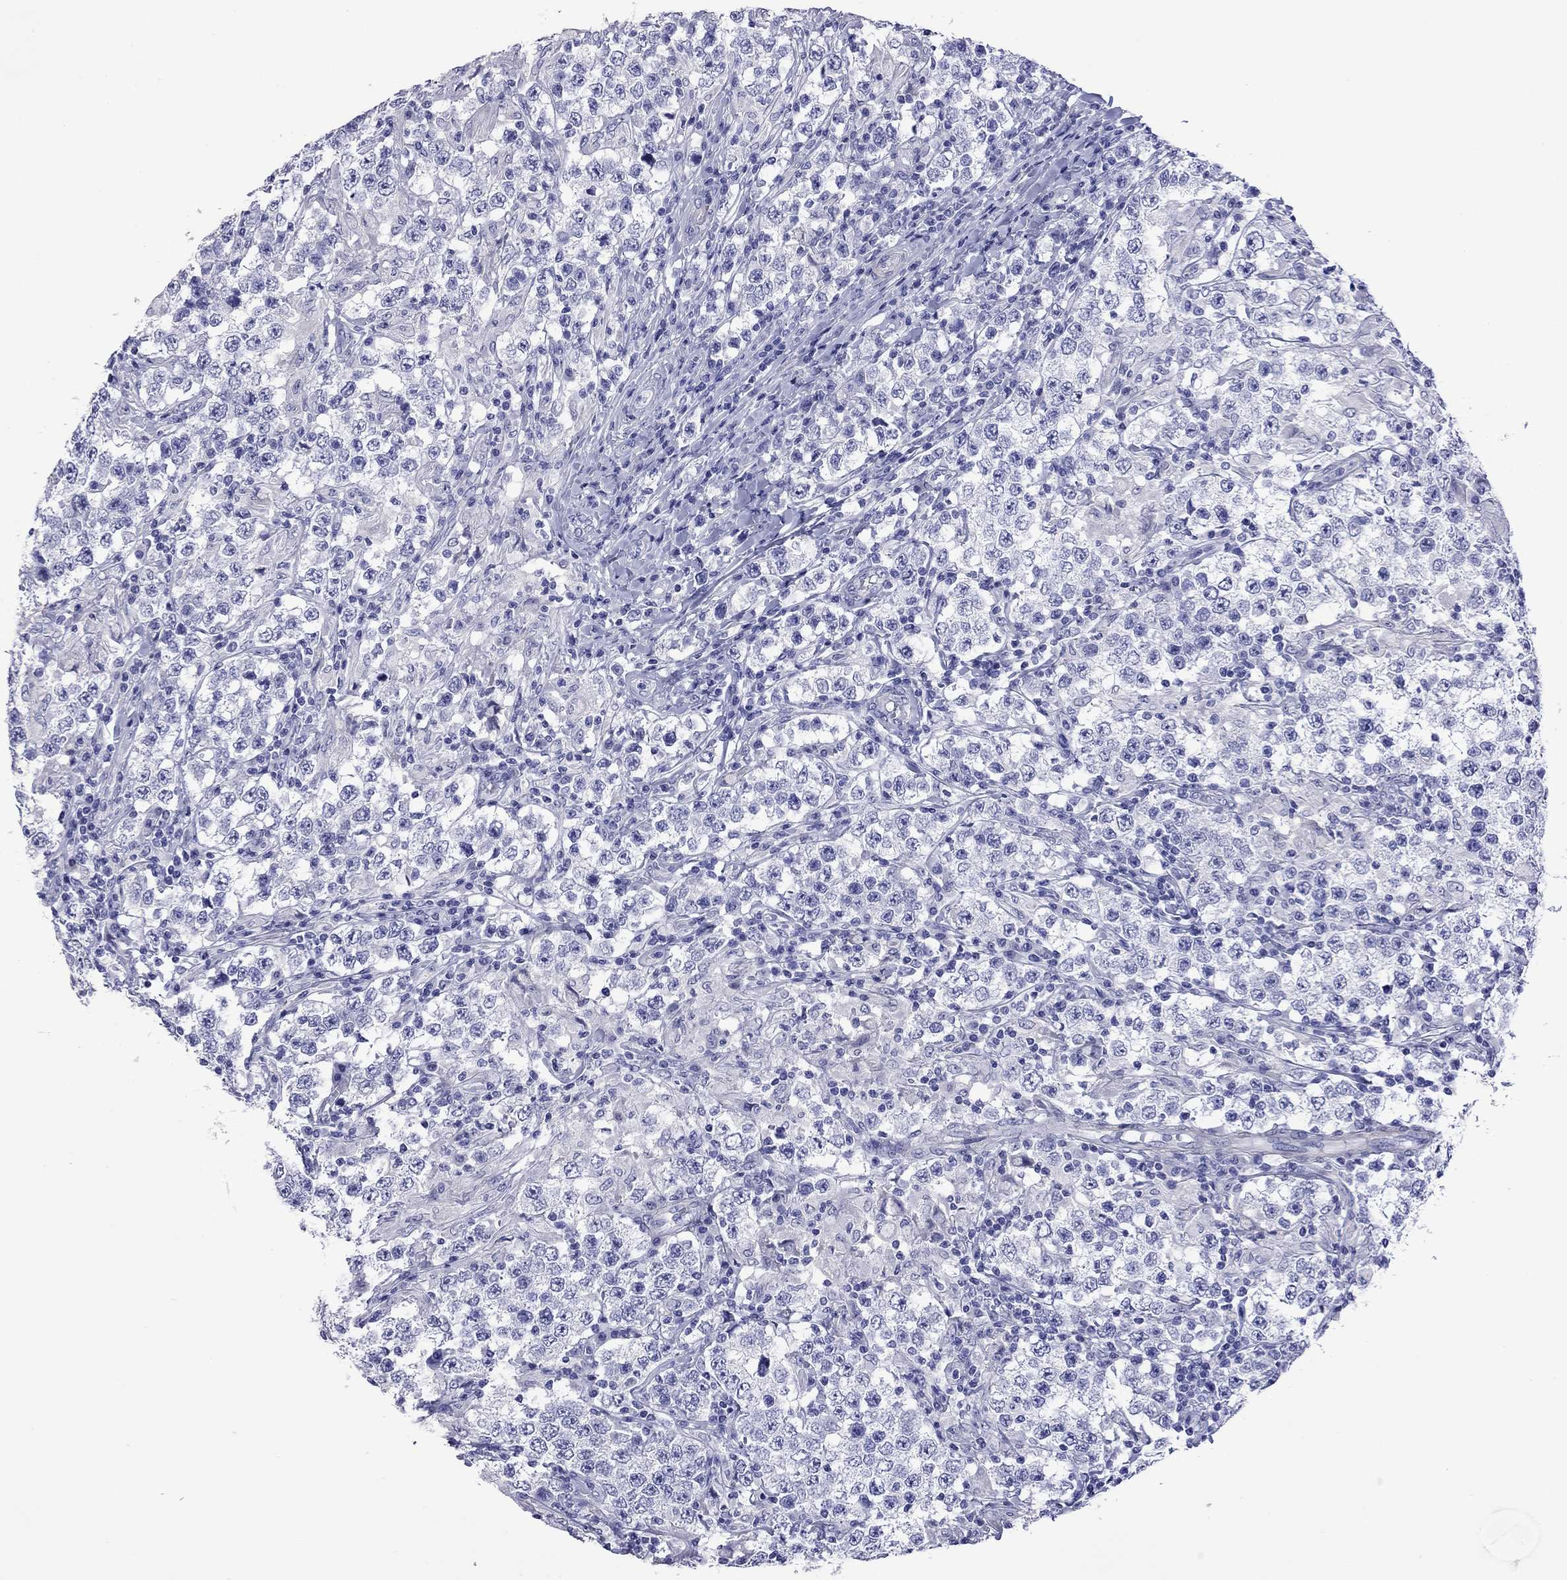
{"staining": {"intensity": "negative", "quantity": "none", "location": "none"}, "tissue": "testis cancer", "cell_type": "Tumor cells", "image_type": "cancer", "snomed": [{"axis": "morphology", "description": "Seminoma, NOS"}, {"axis": "morphology", "description": "Carcinoma, Embryonal, NOS"}, {"axis": "topography", "description": "Testis"}], "caption": "DAB immunohistochemical staining of human testis embryonal carcinoma shows no significant staining in tumor cells.", "gene": "KIAA2012", "patient": {"sex": "male", "age": 41}}